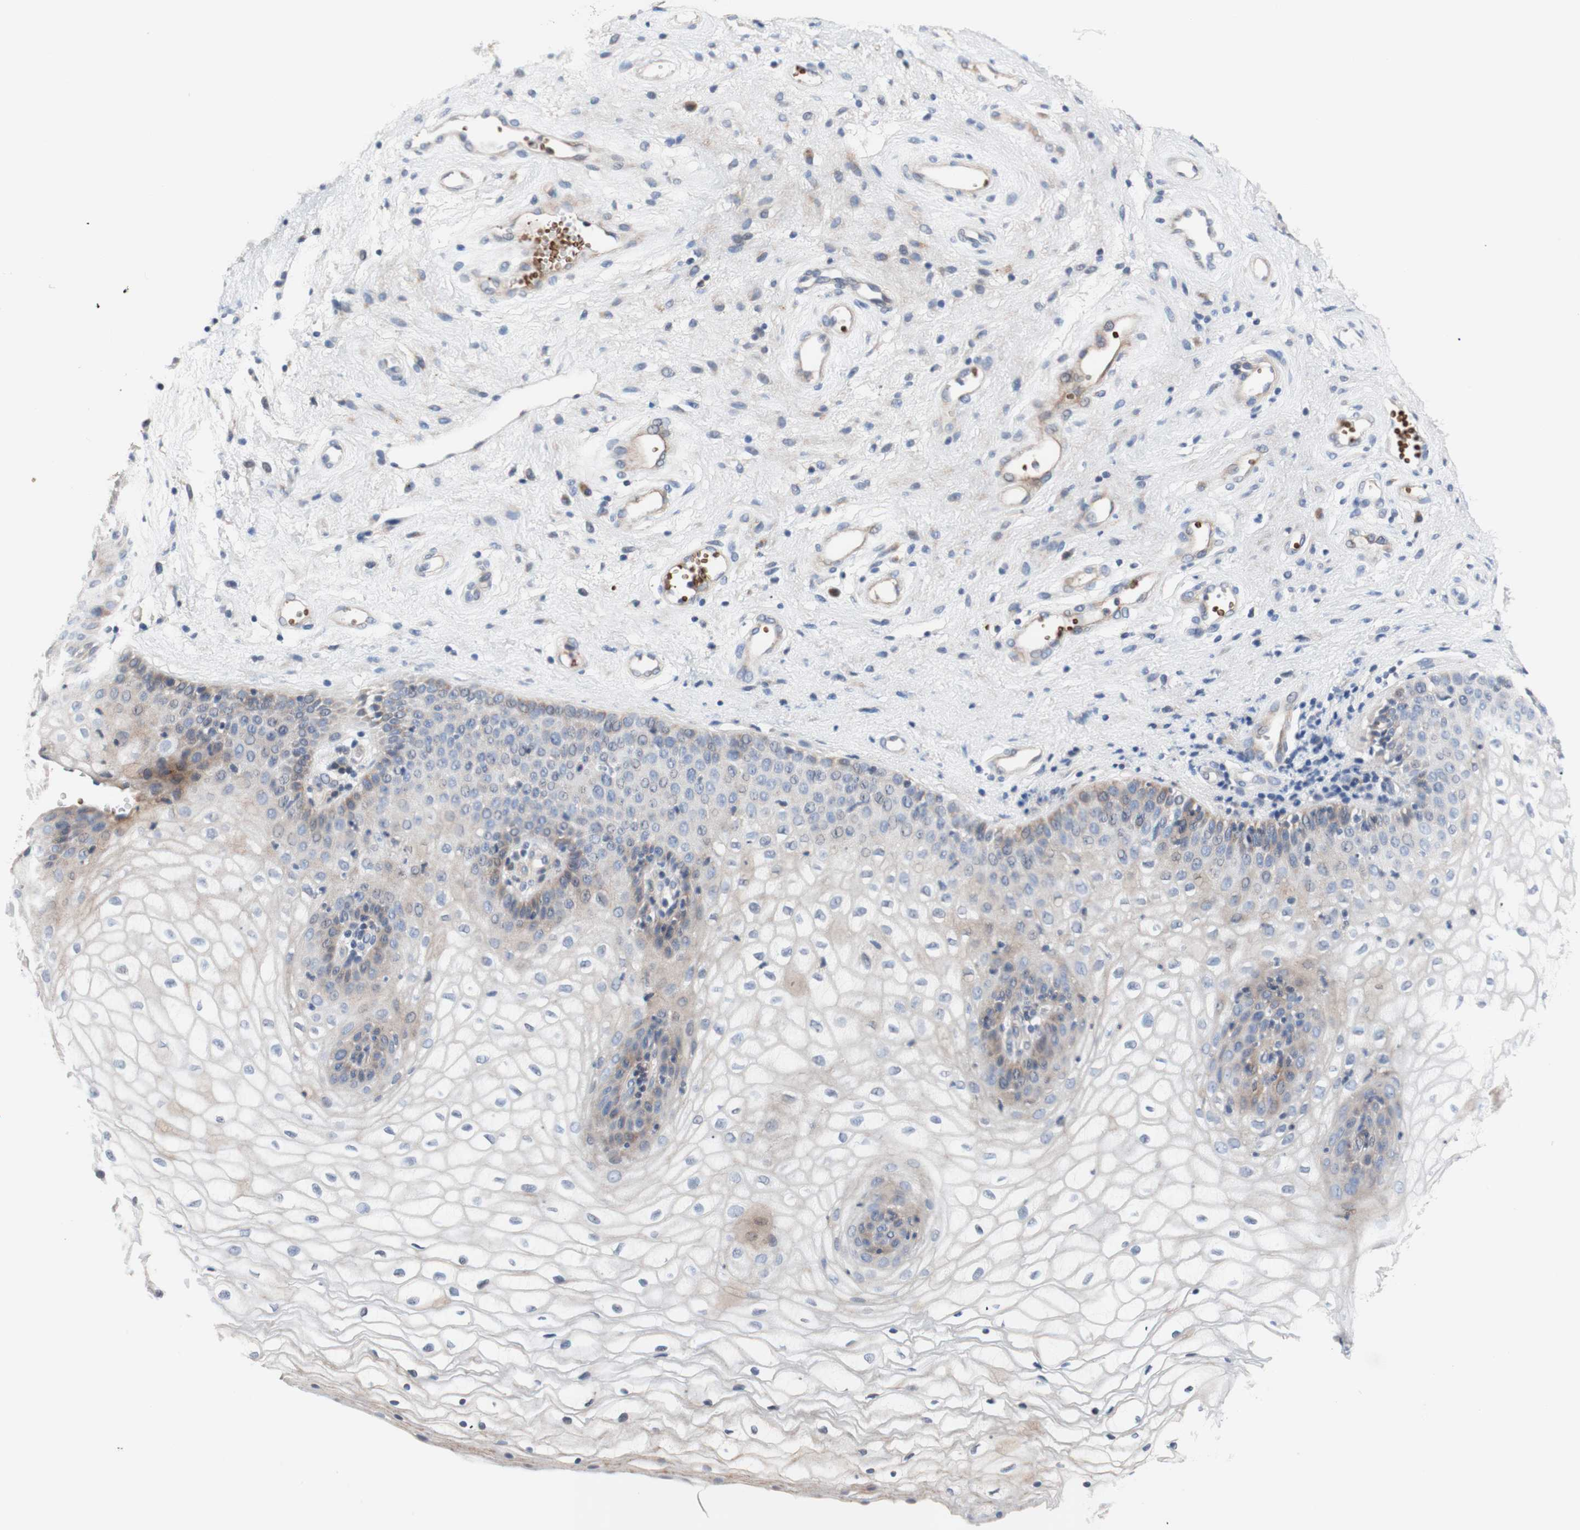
{"staining": {"intensity": "negative", "quantity": "none", "location": "none"}, "tissue": "vagina", "cell_type": "Squamous epithelial cells", "image_type": "normal", "snomed": [{"axis": "morphology", "description": "Normal tissue, NOS"}, {"axis": "topography", "description": "Vagina"}], "caption": "DAB (3,3'-diaminobenzidine) immunohistochemical staining of normal vagina demonstrates no significant expression in squamous epithelial cells. Nuclei are stained in blue.", "gene": "CDON", "patient": {"sex": "female", "age": 34}}